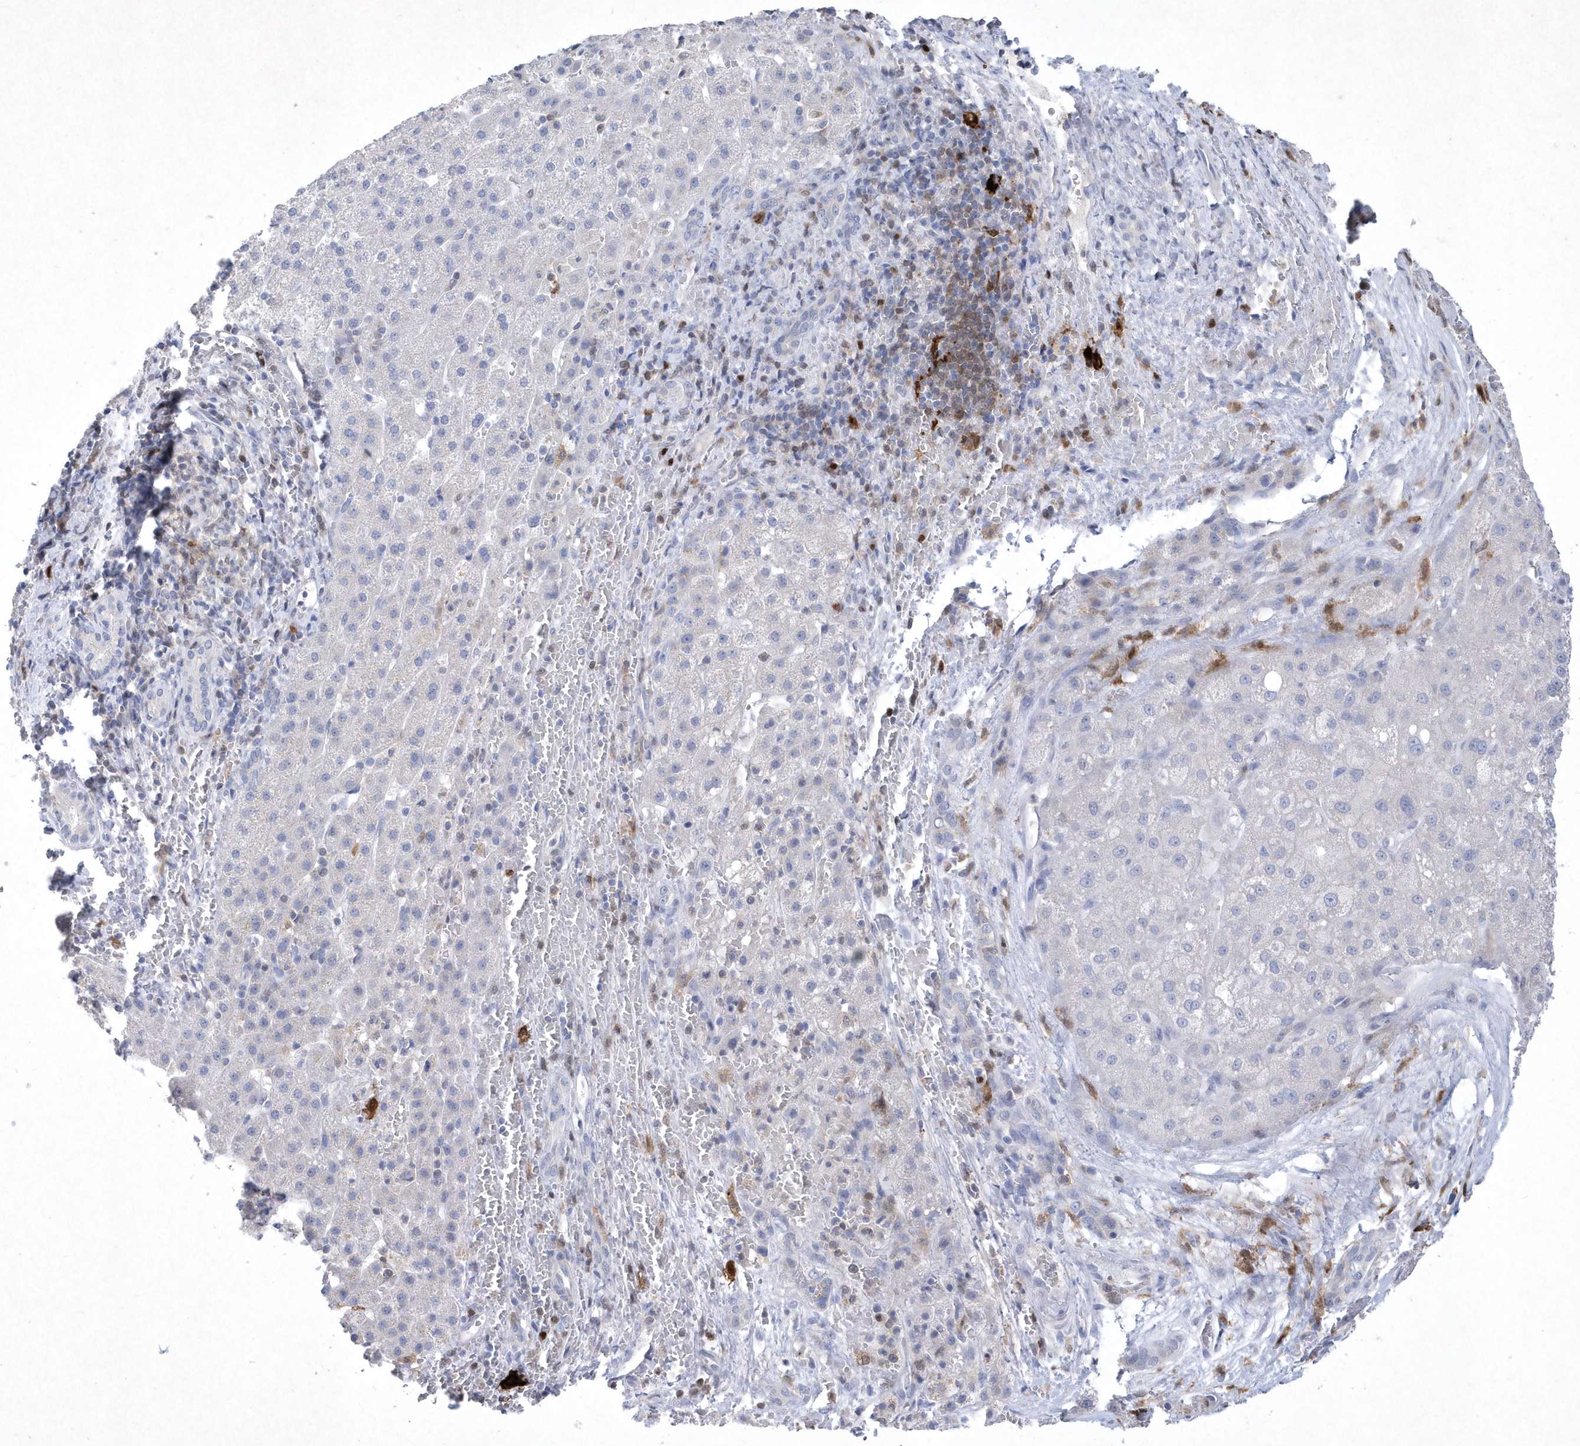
{"staining": {"intensity": "negative", "quantity": "none", "location": "none"}, "tissue": "liver cancer", "cell_type": "Tumor cells", "image_type": "cancer", "snomed": [{"axis": "morphology", "description": "Carcinoma, Hepatocellular, NOS"}, {"axis": "topography", "description": "Liver"}], "caption": "Tumor cells show no significant positivity in hepatocellular carcinoma (liver).", "gene": "BHLHA15", "patient": {"sex": "male", "age": 57}}